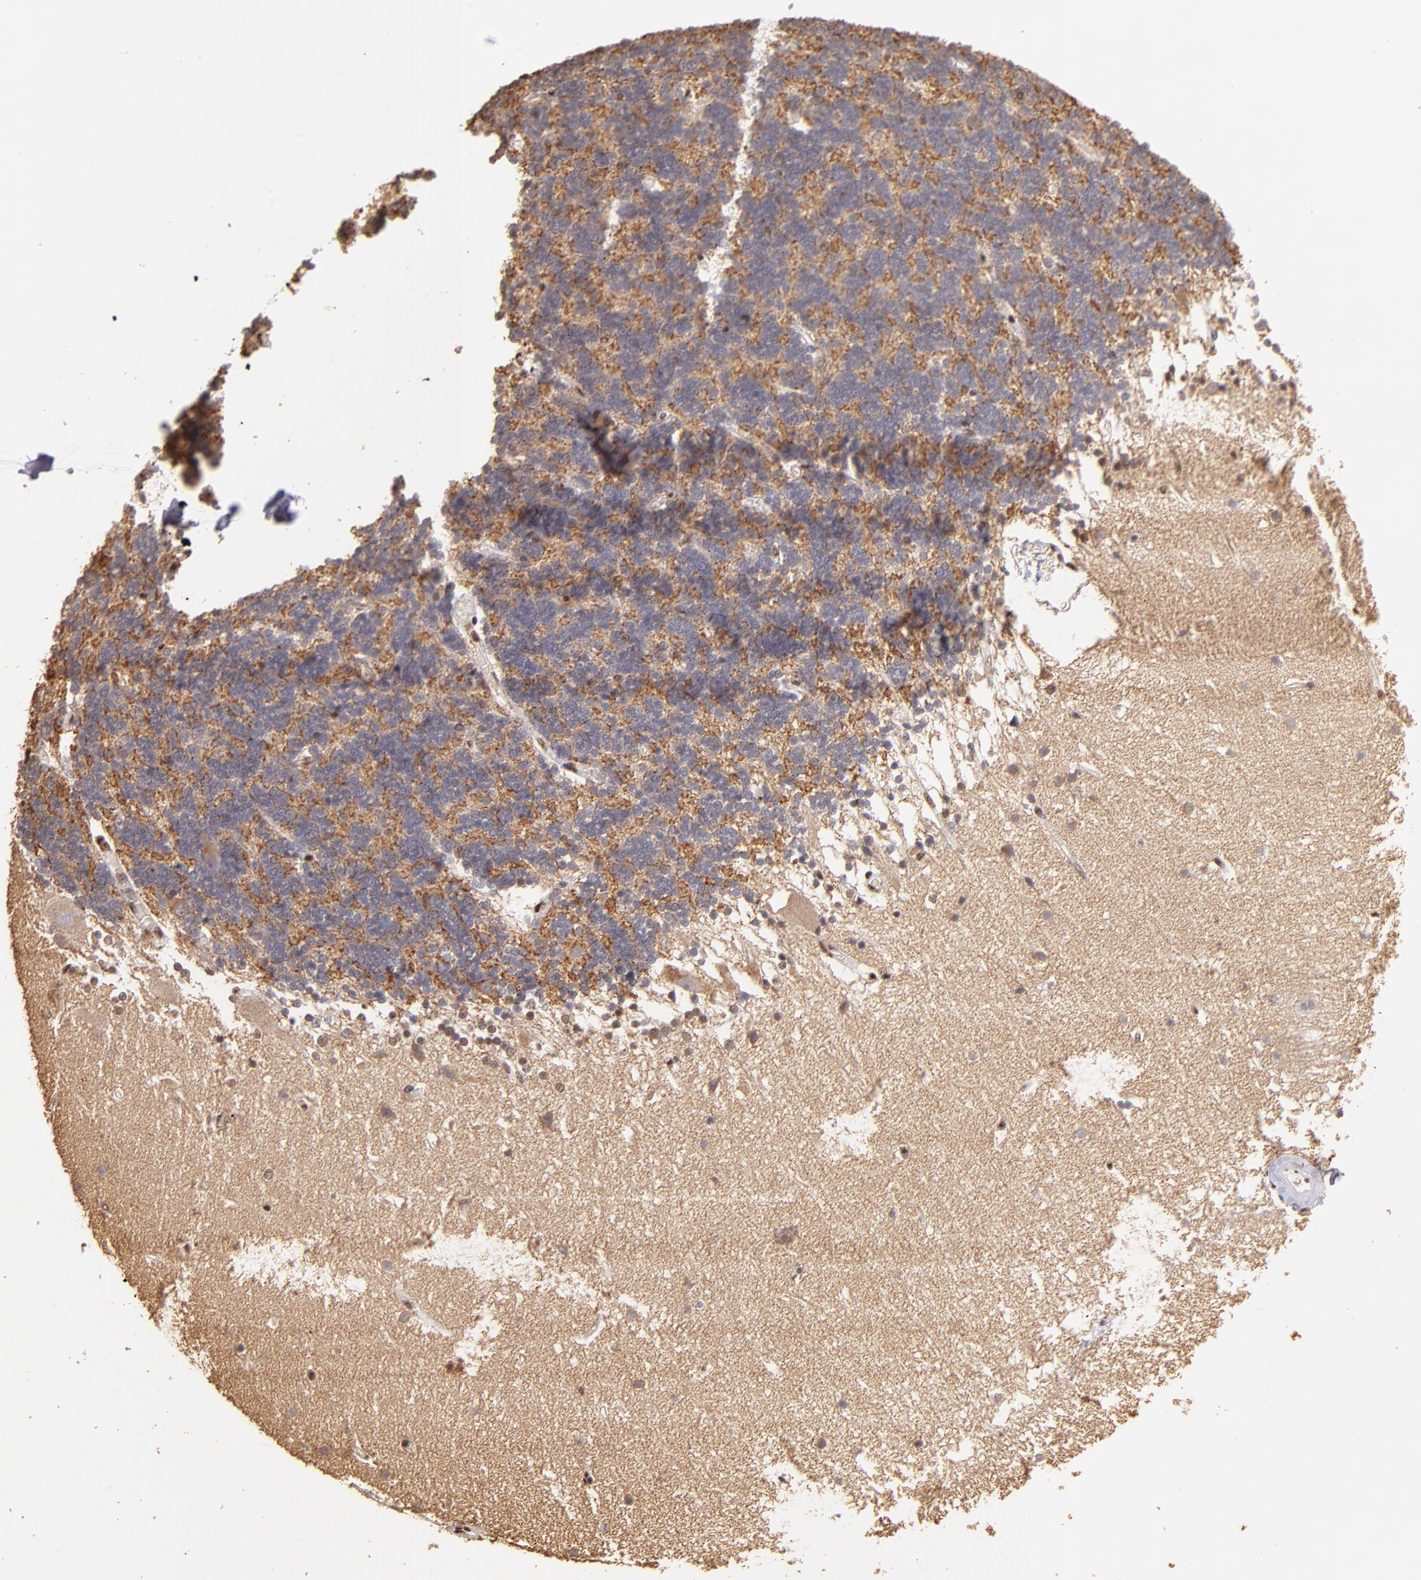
{"staining": {"intensity": "moderate", "quantity": ">75%", "location": "cytoplasmic/membranous"}, "tissue": "cerebellum", "cell_type": "Cells in granular layer", "image_type": "normal", "snomed": [{"axis": "morphology", "description": "Normal tissue, NOS"}, {"axis": "topography", "description": "Cerebellum"}], "caption": "Immunohistochemistry (DAB) staining of normal human cerebellum reveals moderate cytoplasmic/membranous protein staining in approximately >75% of cells in granular layer.", "gene": "SP1", "patient": {"sex": "female", "age": 54}}